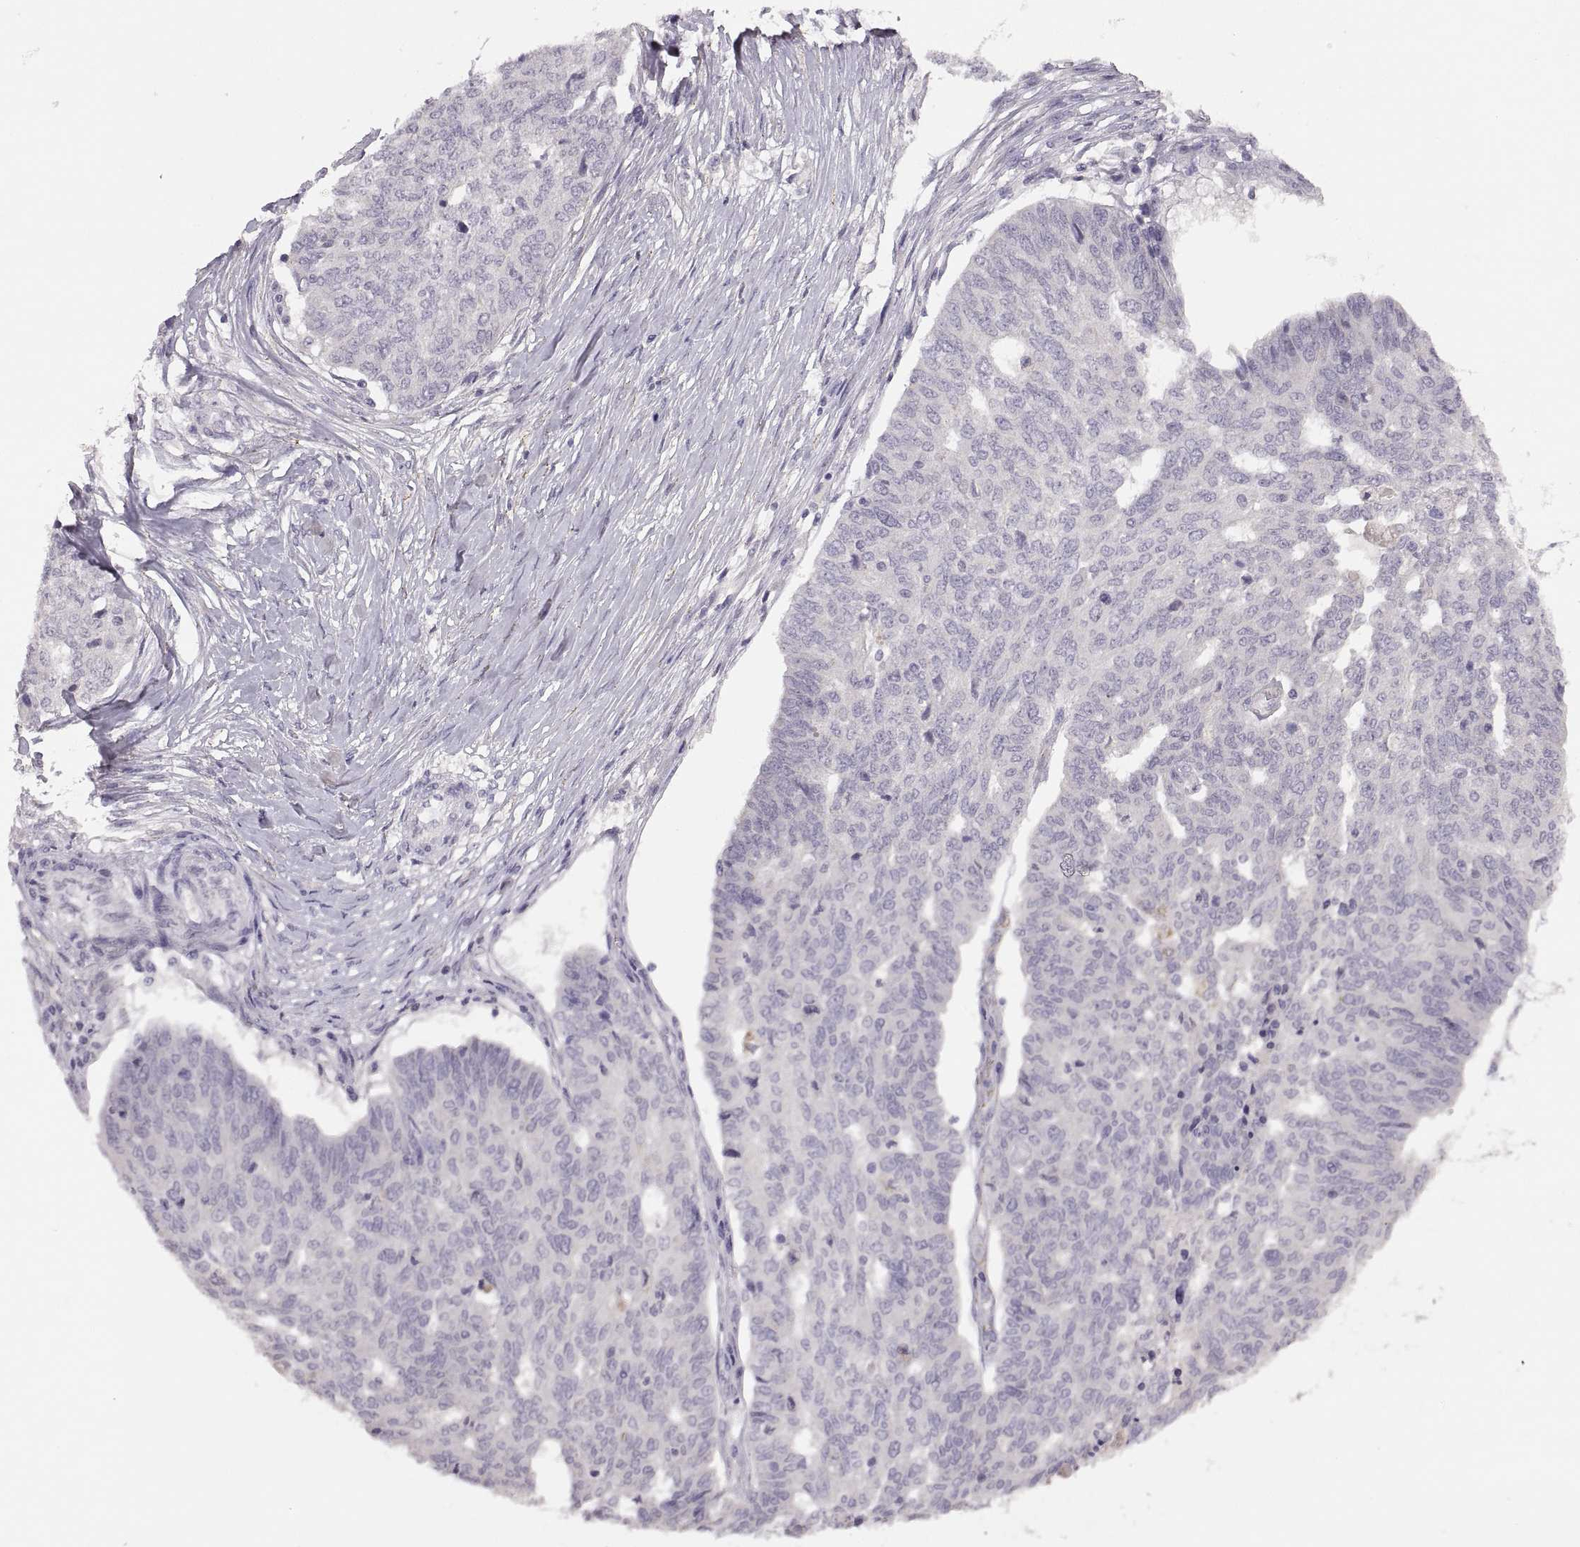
{"staining": {"intensity": "negative", "quantity": "none", "location": "none"}, "tissue": "ovarian cancer", "cell_type": "Tumor cells", "image_type": "cancer", "snomed": [{"axis": "morphology", "description": "Cystadenocarcinoma, serous, NOS"}, {"axis": "topography", "description": "Ovary"}], "caption": "Immunohistochemistry histopathology image of neoplastic tissue: serous cystadenocarcinoma (ovarian) stained with DAB (3,3'-diaminobenzidine) demonstrates no significant protein expression in tumor cells. Nuclei are stained in blue.", "gene": "CDH2", "patient": {"sex": "female", "age": 67}}